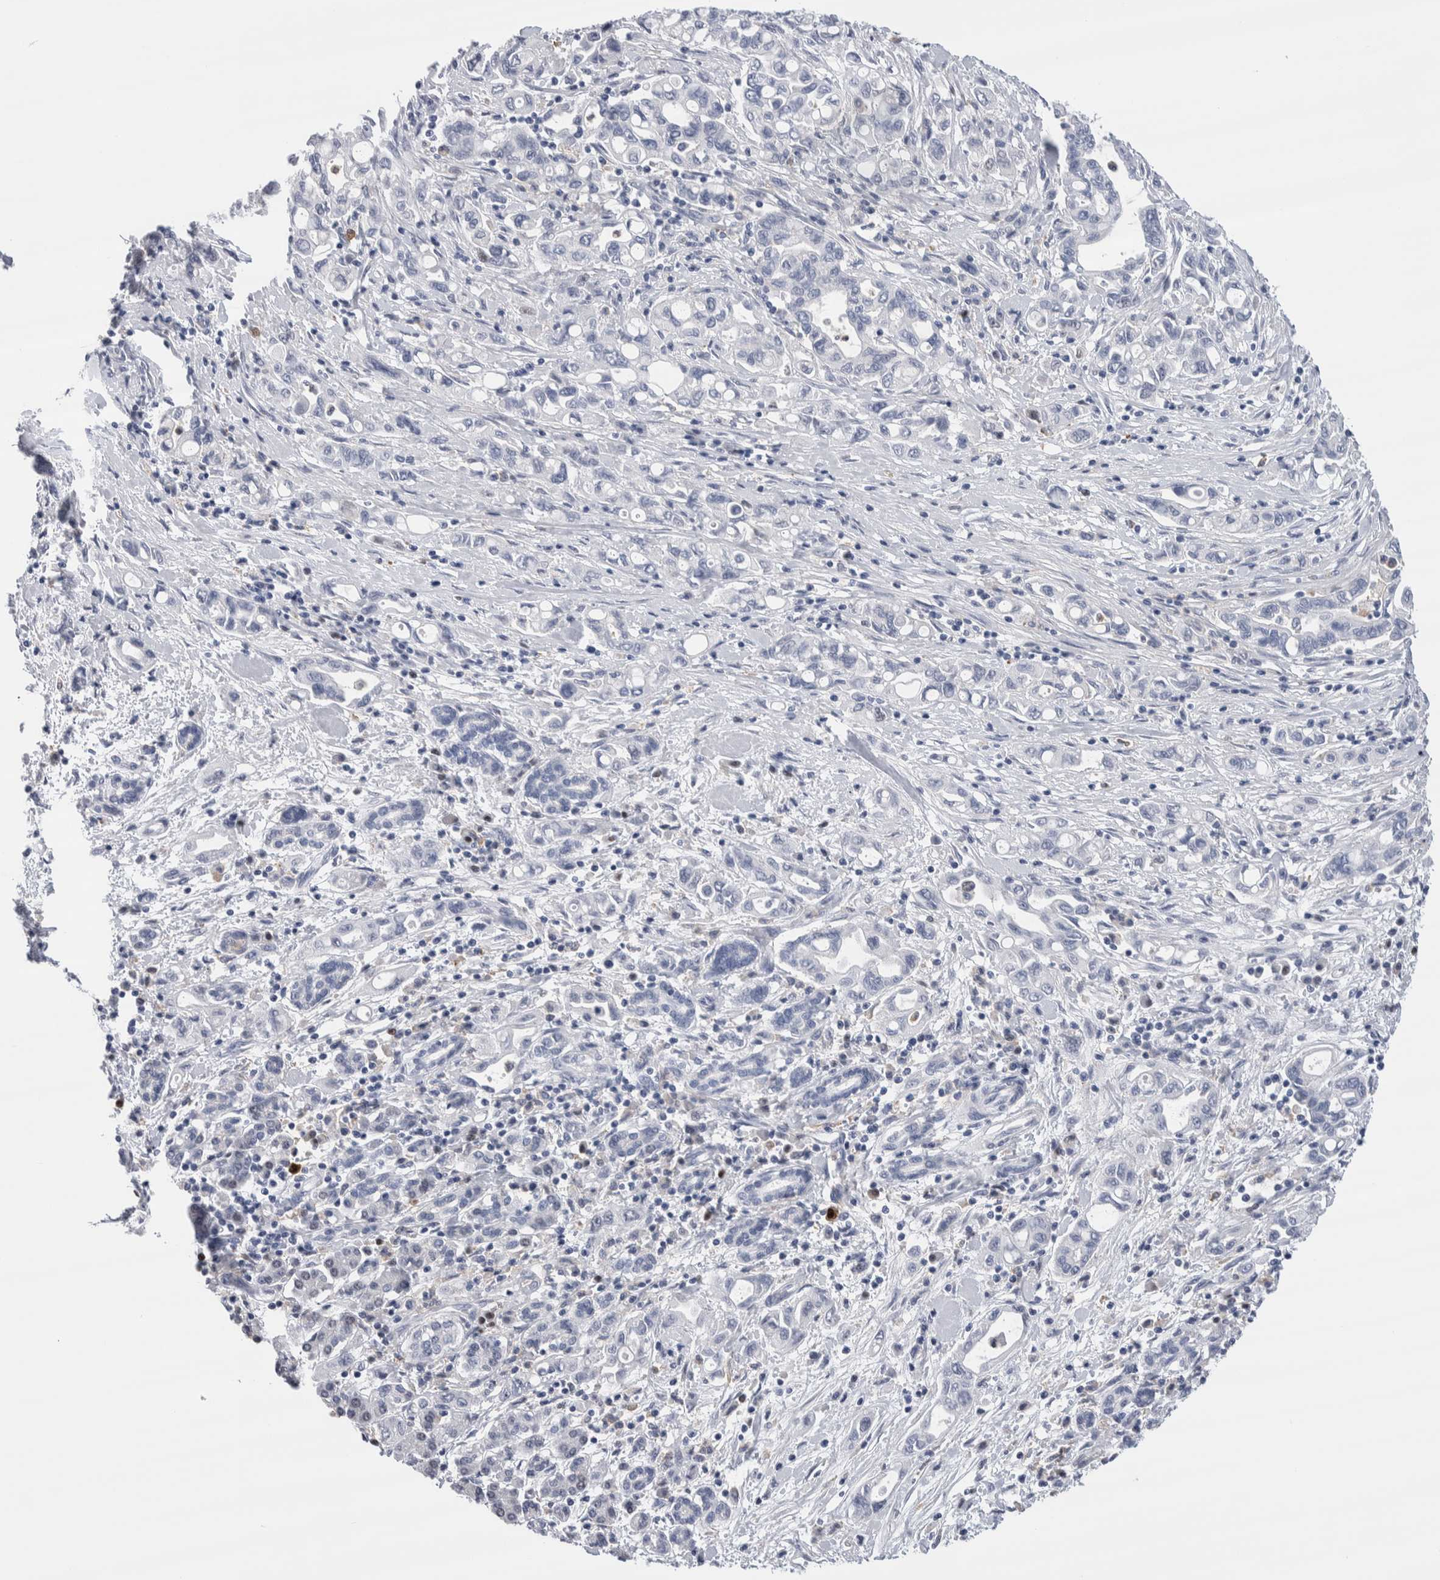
{"staining": {"intensity": "negative", "quantity": "none", "location": "none"}, "tissue": "pancreatic cancer", "cell_type": "Tumor cells", "image_type": "cancer", "snomed": [{"axis": "morphology", "description": "Adenocarcinoma, NOS"}, {"axis": "topography", "description": "Pancreas"}], "caption": "Histopathology image shows no protein staining in tumor cells of pancreatic cancer (adenocarcinoma) tissue.", "gene": "LURAP1L", "patient": {"sex": "female", "age": 57}}